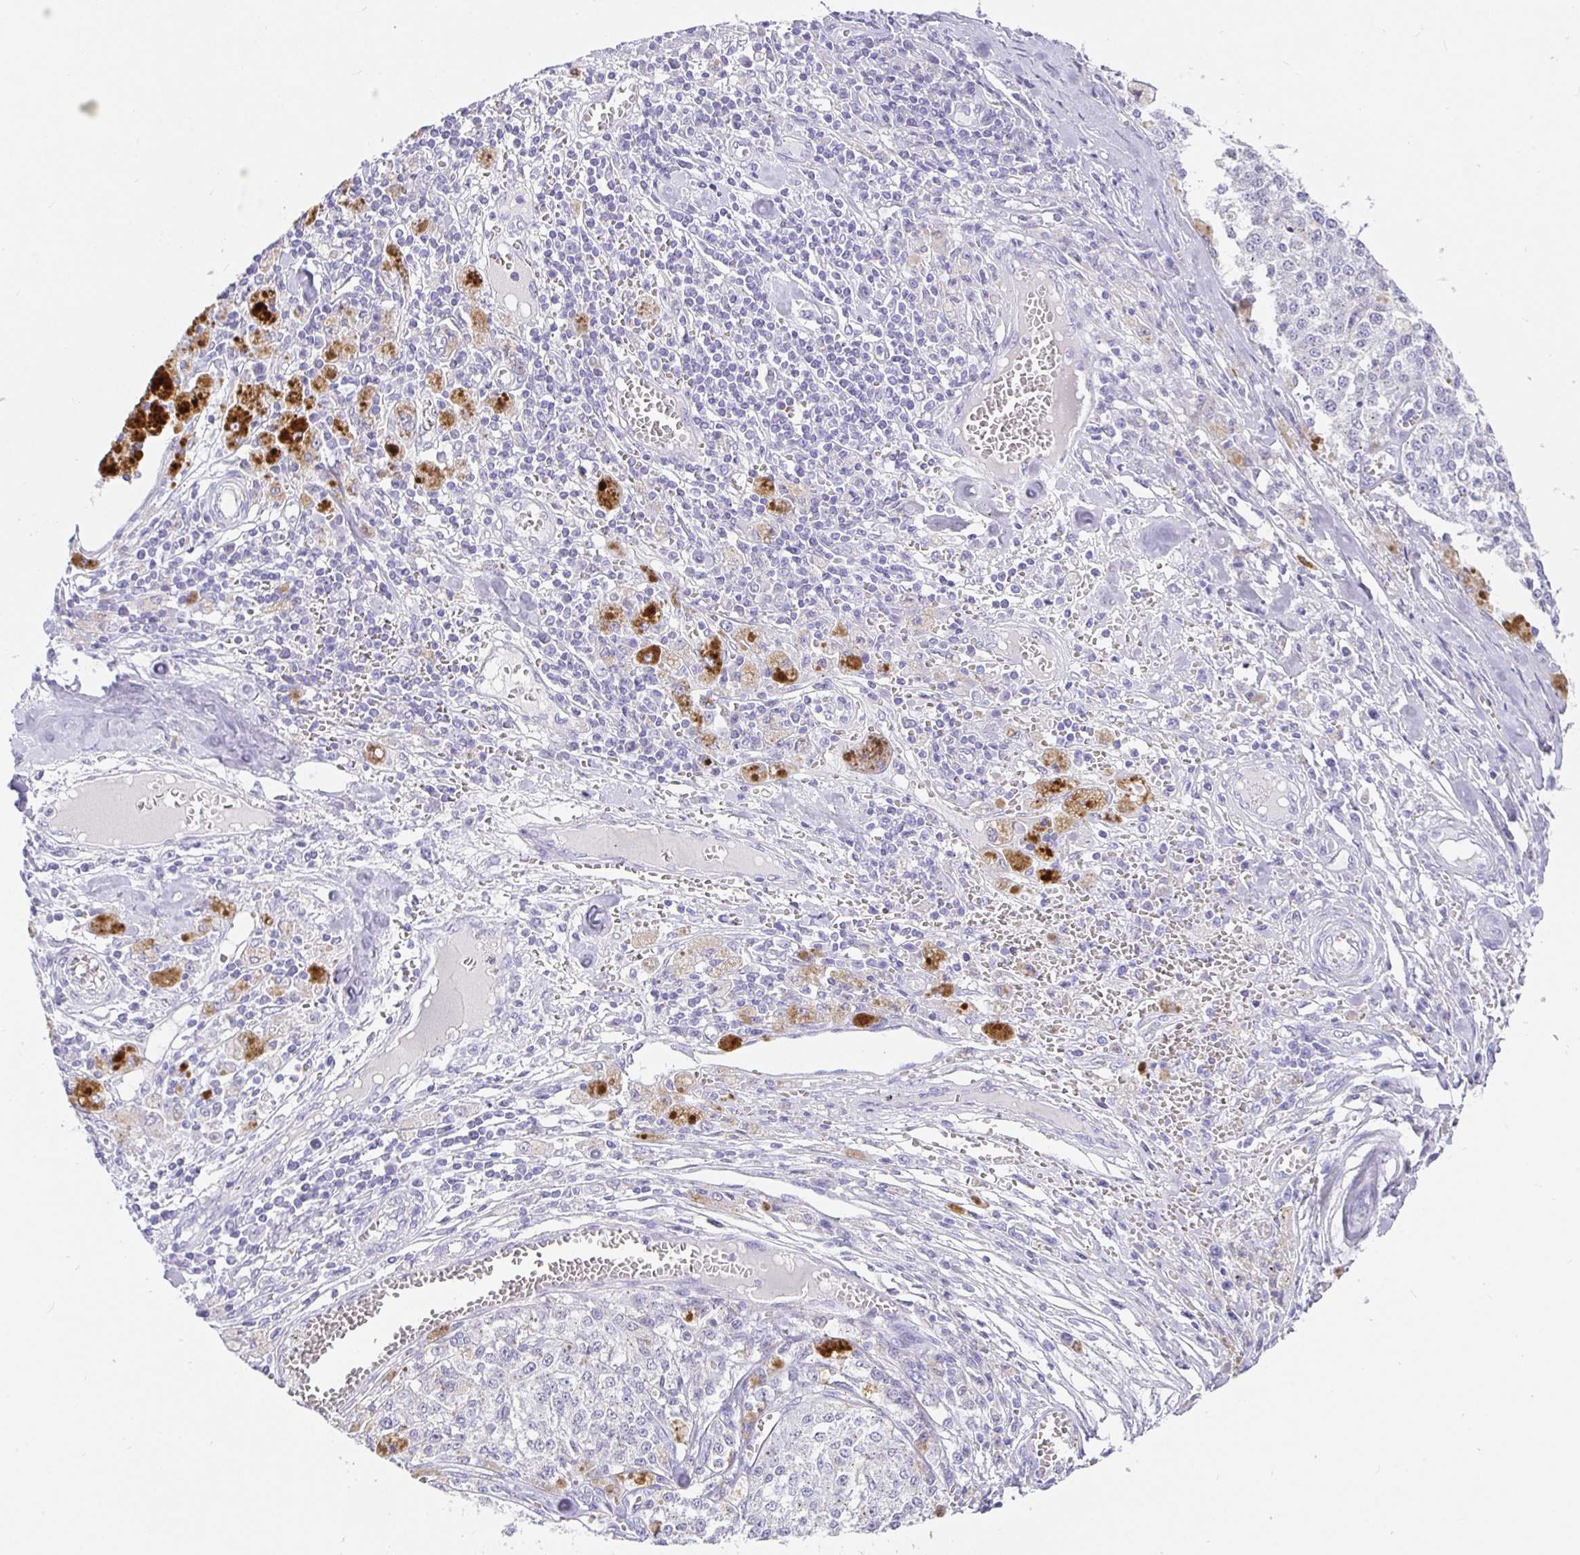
{"staining": {"intensity": "negative", "quantity": "none", "location": "none"}, "tissue": "melanoma", "cell_type": "Tumor cells", "image_type": "cancer", "snomed": [{"axis": "morphology", "description": "Malignant melanoma, Metastatic site"}, {"axis": "topography", "description": "Lymph node"}], "caption": "Malignant melanoma (metastatic site) stained for a protein using immunohistochemistry (IHC) exhibits no staining tumor cells.", "gene": "EZHIP", "patient": {"sex": "female", "age": 64}}